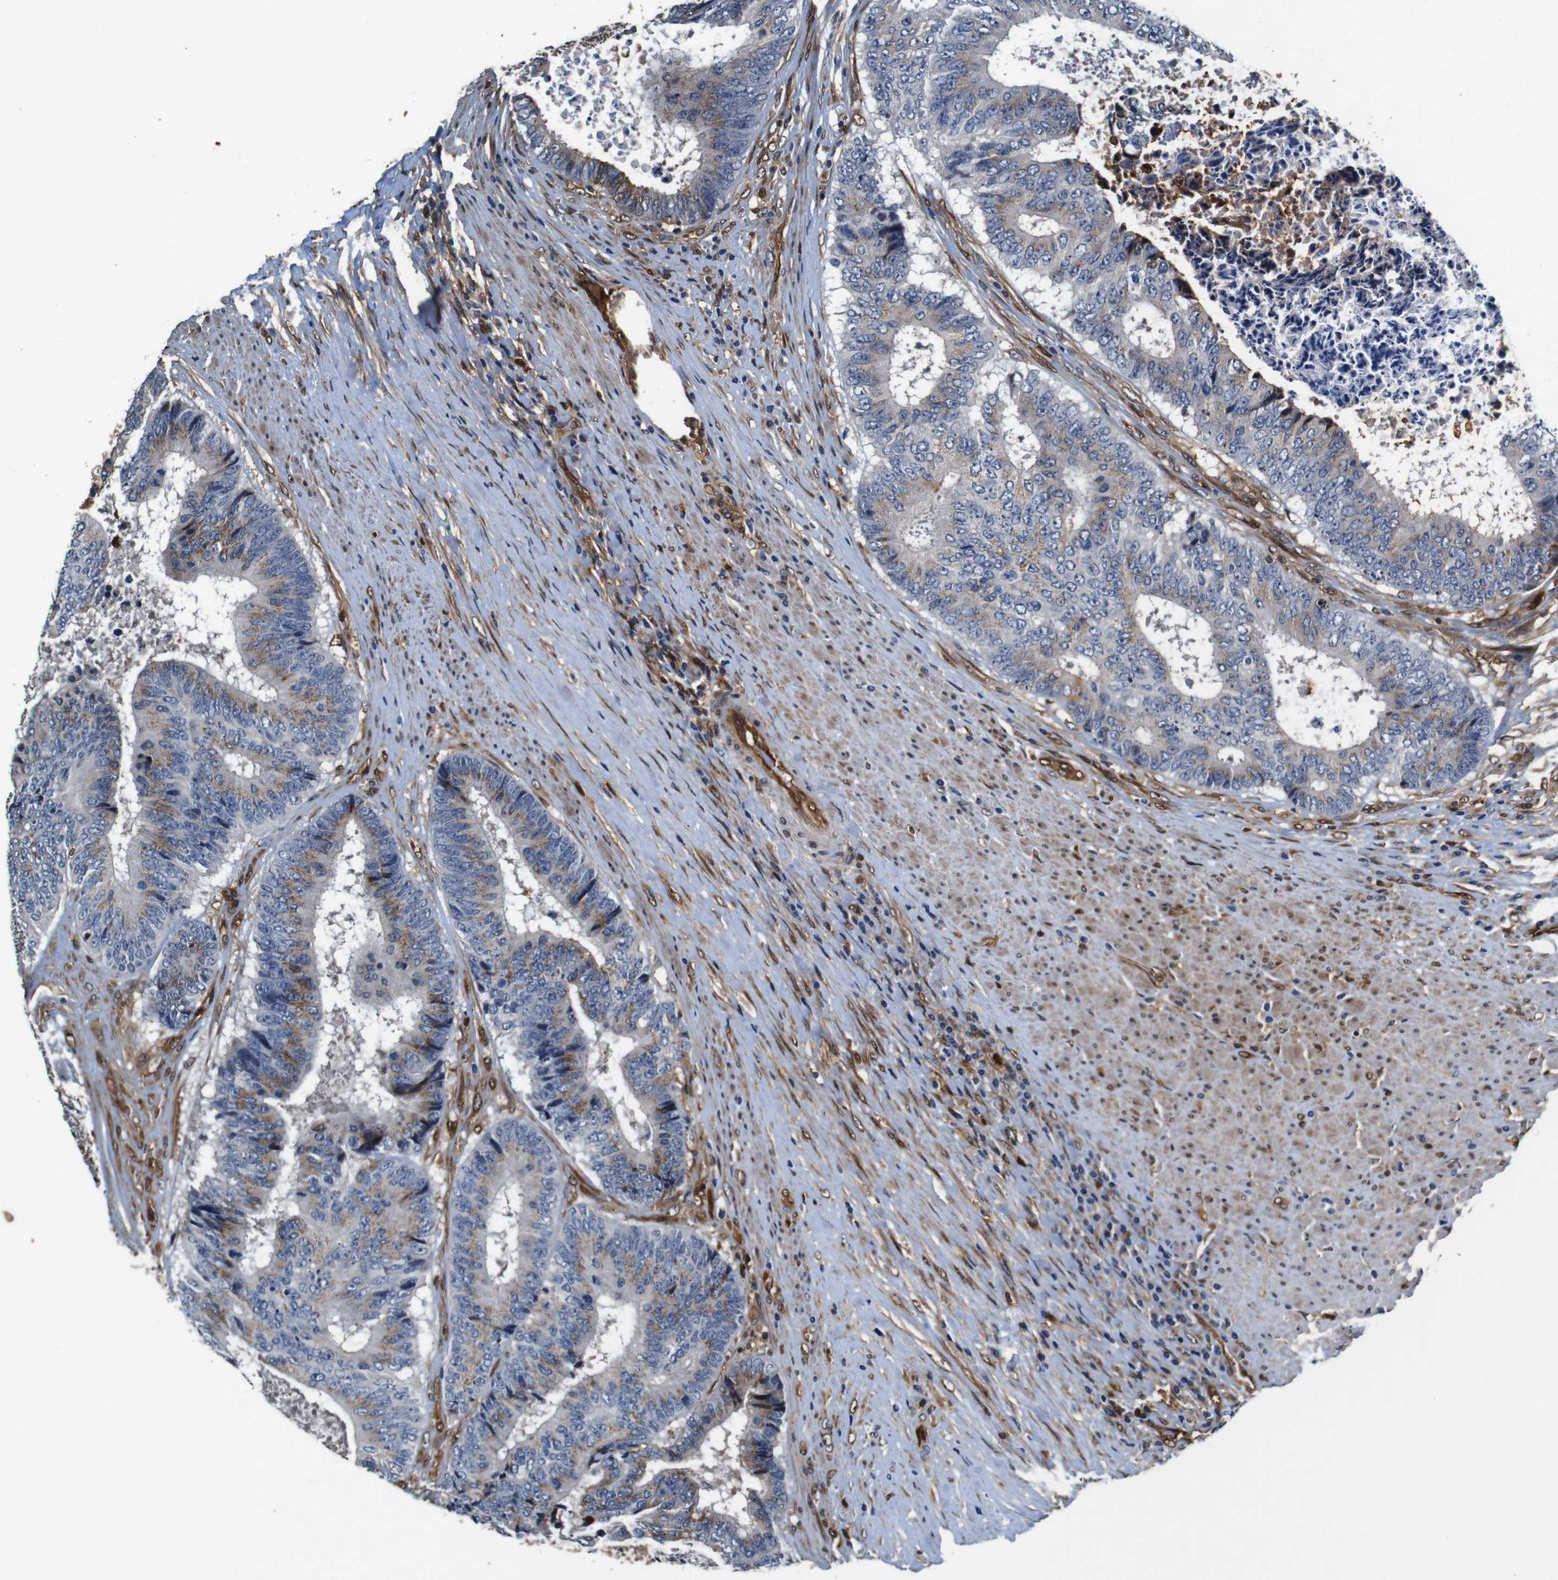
{"staining": {"intensity": "moderate", "quantity": "25%-75%", "location": "cytoplasmic/membranous"}, "tissue": "colorectal cancer", "cell_type": "Tumor cells", "image_type": "cancer", "snomed": [{"axis": "morphology", "description": "Adenocarcinoma, NOS"}, {"axis": "topography", "description": "Rectum"}], "caption": "Immunohistochemistry of human colorectal adenocarcinoma reveals medium levels of moderate cytoplasmic/membranous expression in about 25%-75% of tumor cells.", "gene": "ANXA1", "patient": {"sex": "male", "age": 72}}